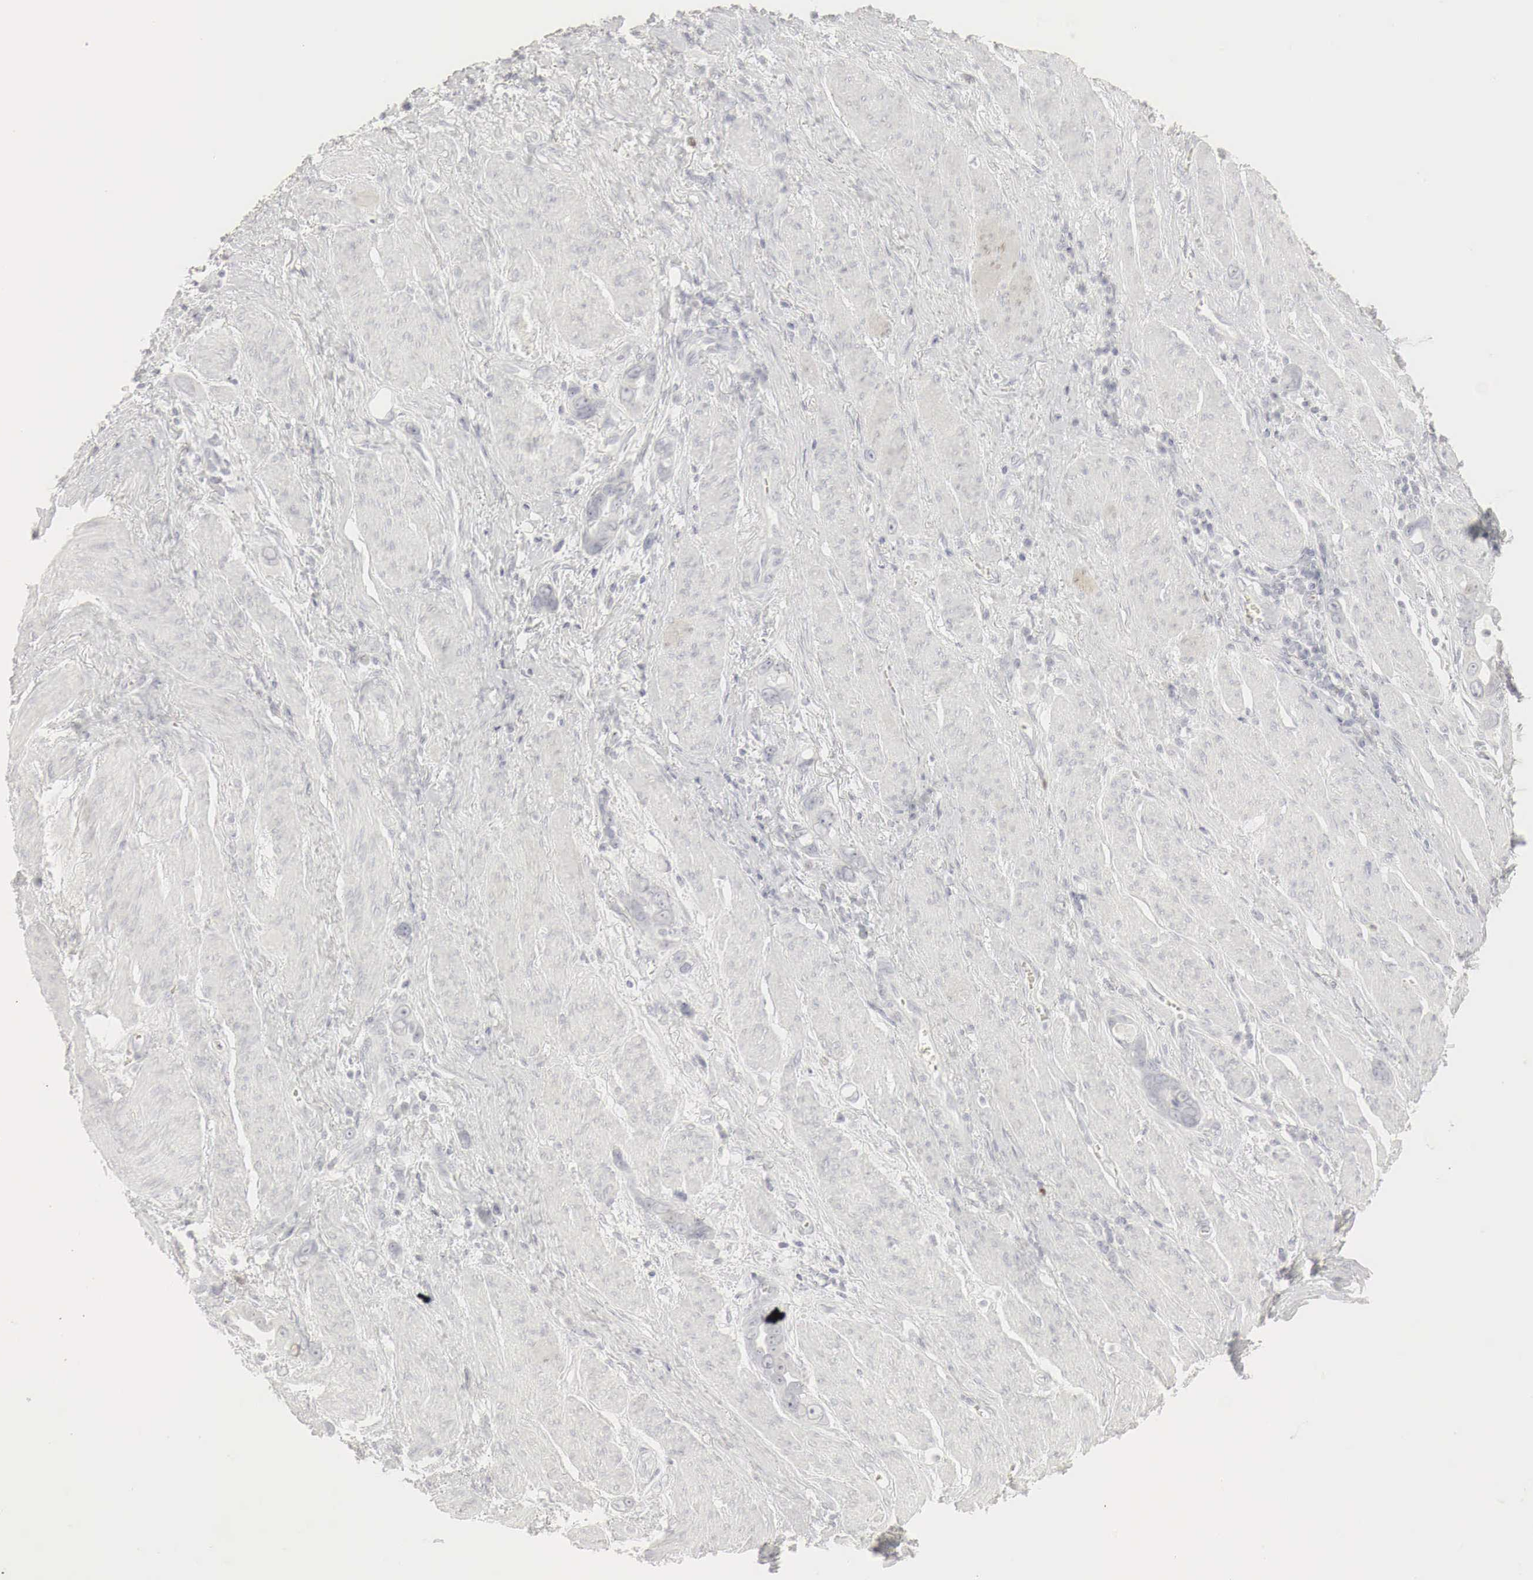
{"staining": {"intensity": "negative", "quantity": "none", "location": "none"}, "tissue": "stomach cancer", "cell_type": "Tumor cells", "image_type": "cancer", "snomed": [{"axis": "morphology", "description": "Adenocarcinoma, NOS"}, {"axis": "topography", "description": "Stomach"}], "caption": "Immunohistochemistry (IHC) image of human stomach cancer (adenocarcinoma) stained for a protein (brown), which demonstrates no positivity in tumor cells. (Immunohistochemistry (IHC), brightfield microscopy, high magnification).", "gene": "TP63", "patient": {"sex": "male", "age": 78}}